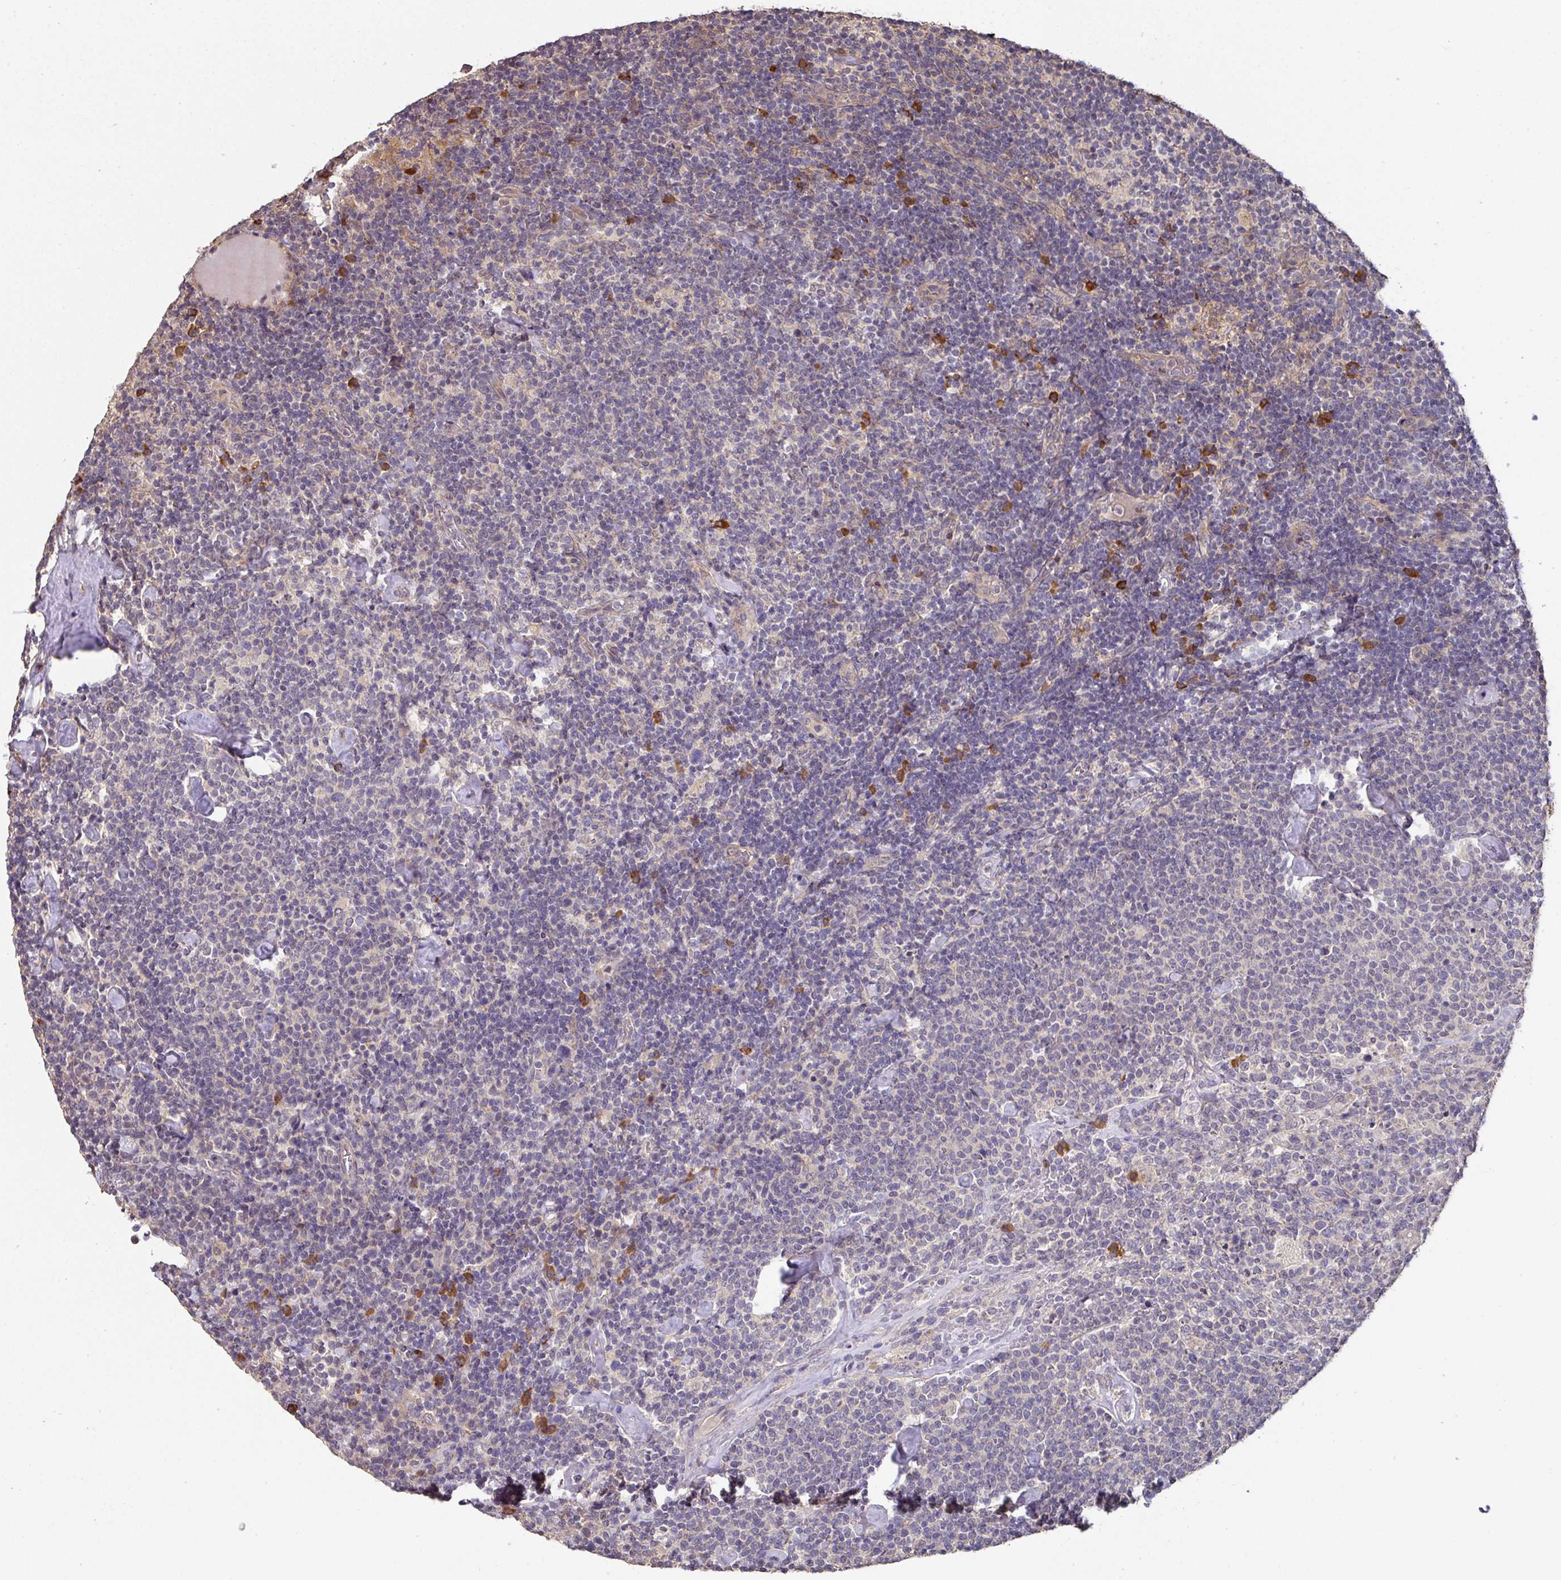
{"staining": {"intensity": "negative", "quantity": "none", "location": "none"}, "tissue": "lymphoma", "cell_type": "Tumor cells", "image_type": "cancer", "snomed": [{"axis": "morphology", "description": "Malignant lymphoma, non-Hodgkin's type, High grade"}, {"axis": "topography", "description": "Lymph node"}], "caption": "Malignant lymphoma, non-Hodgkin's type (high-grade) was stained to show a protein in brown. There is no significant staining in tumor cells.", "gene": "ACVR2B", "patient": {"sex": "male", "age": 61}}